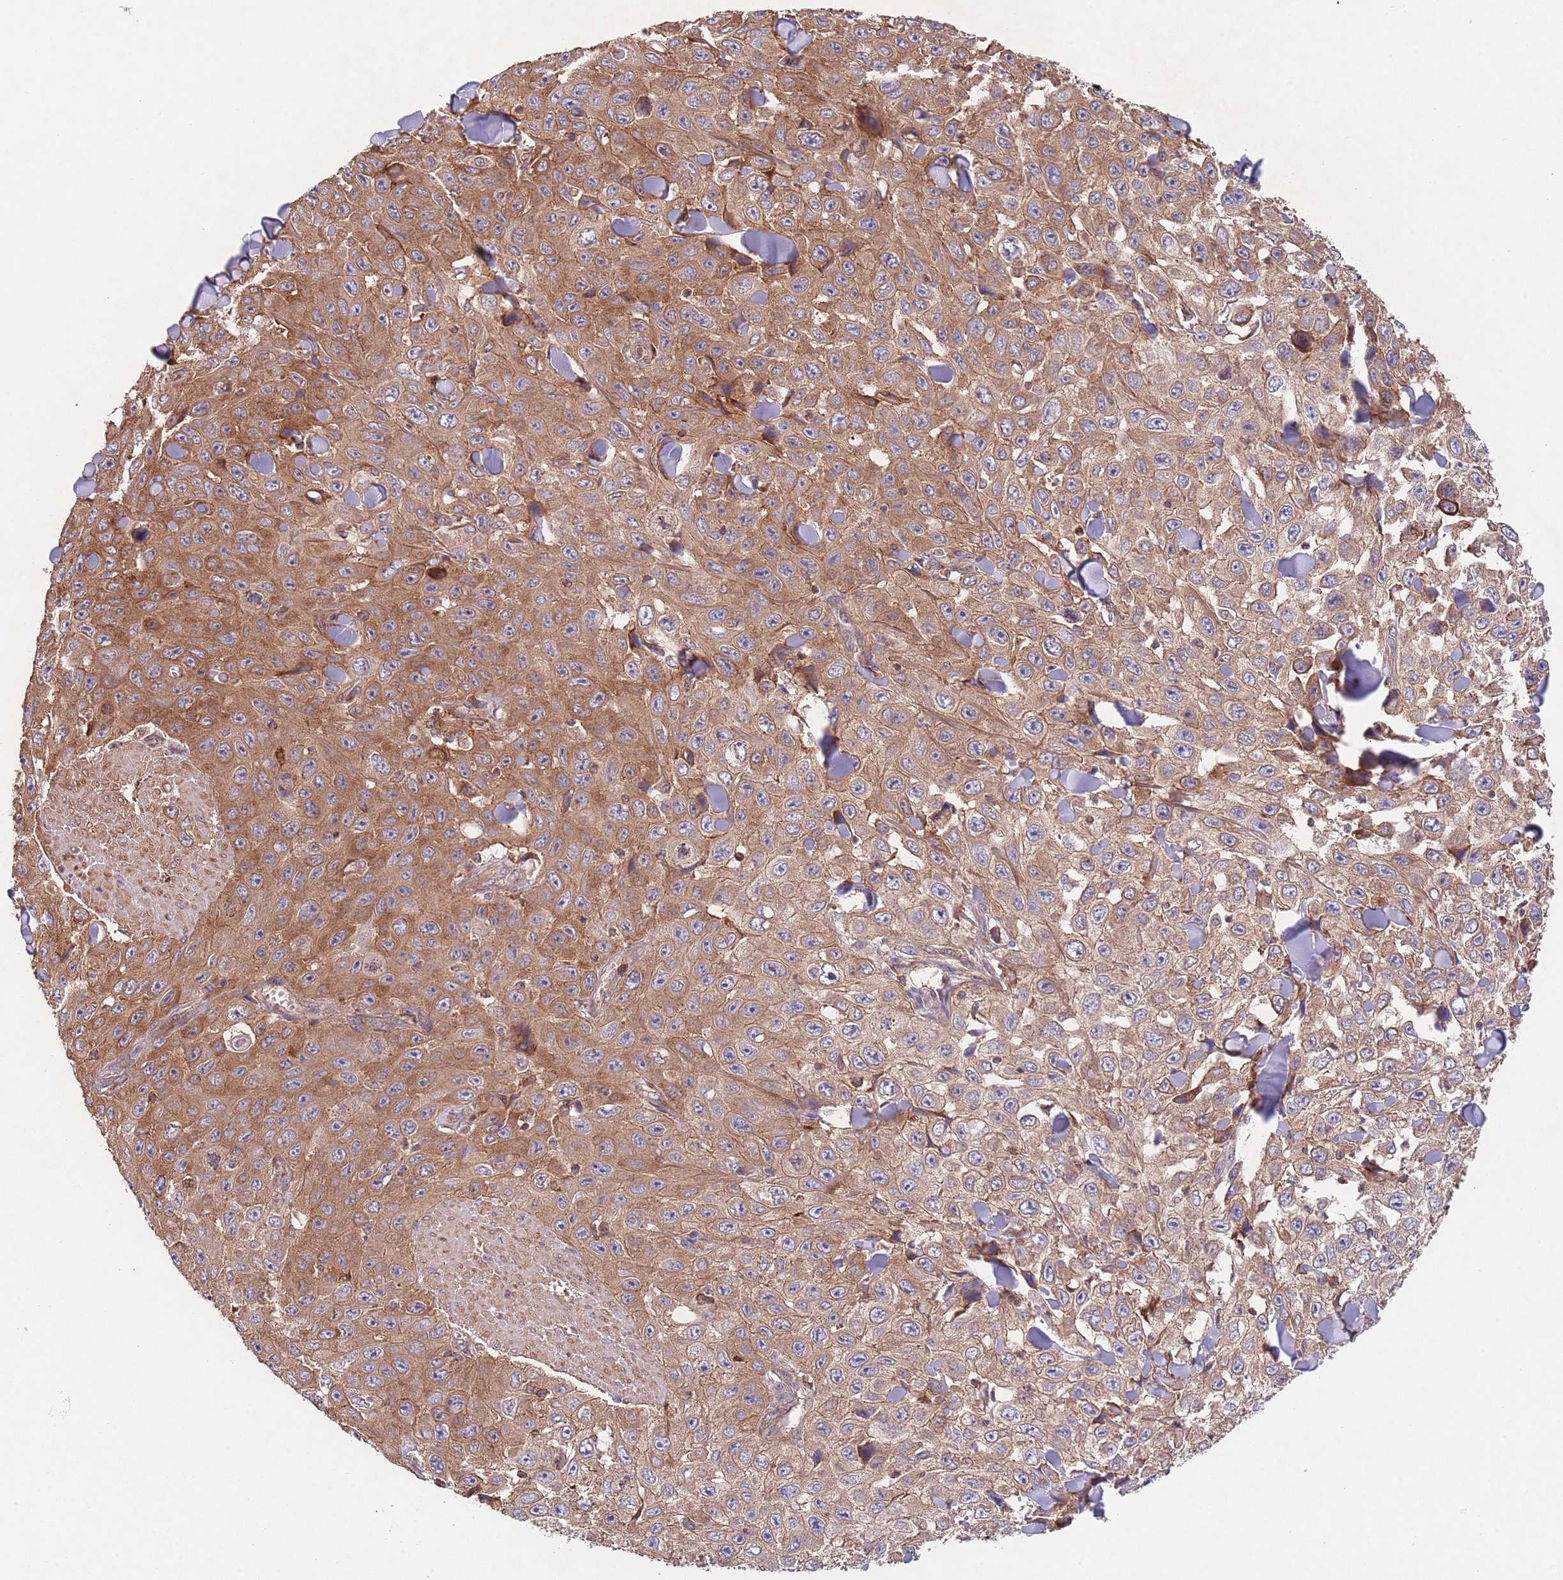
{"staining": {"intensity": "moderate", "quantity": ">75%", "location": "cytoplasmic/membranous"}, "tissue": "skin cancer", "cell_type": "Tumor cells", "image_type": "cancer", "snomed": [{"axis": "morphology", "description": "Squamous cell carcinoma, NOS"}, {"axis": "topography", "description": "Skin"}], "caption": "Protein expression analysis of skin cancer (squamous cell carcinoma) displays moderate cytoplasmic/membranous staining in approximately >75% of tumor cells.", "gene": "RNF19B", "patient": {"sex": "male", "age": 82}}